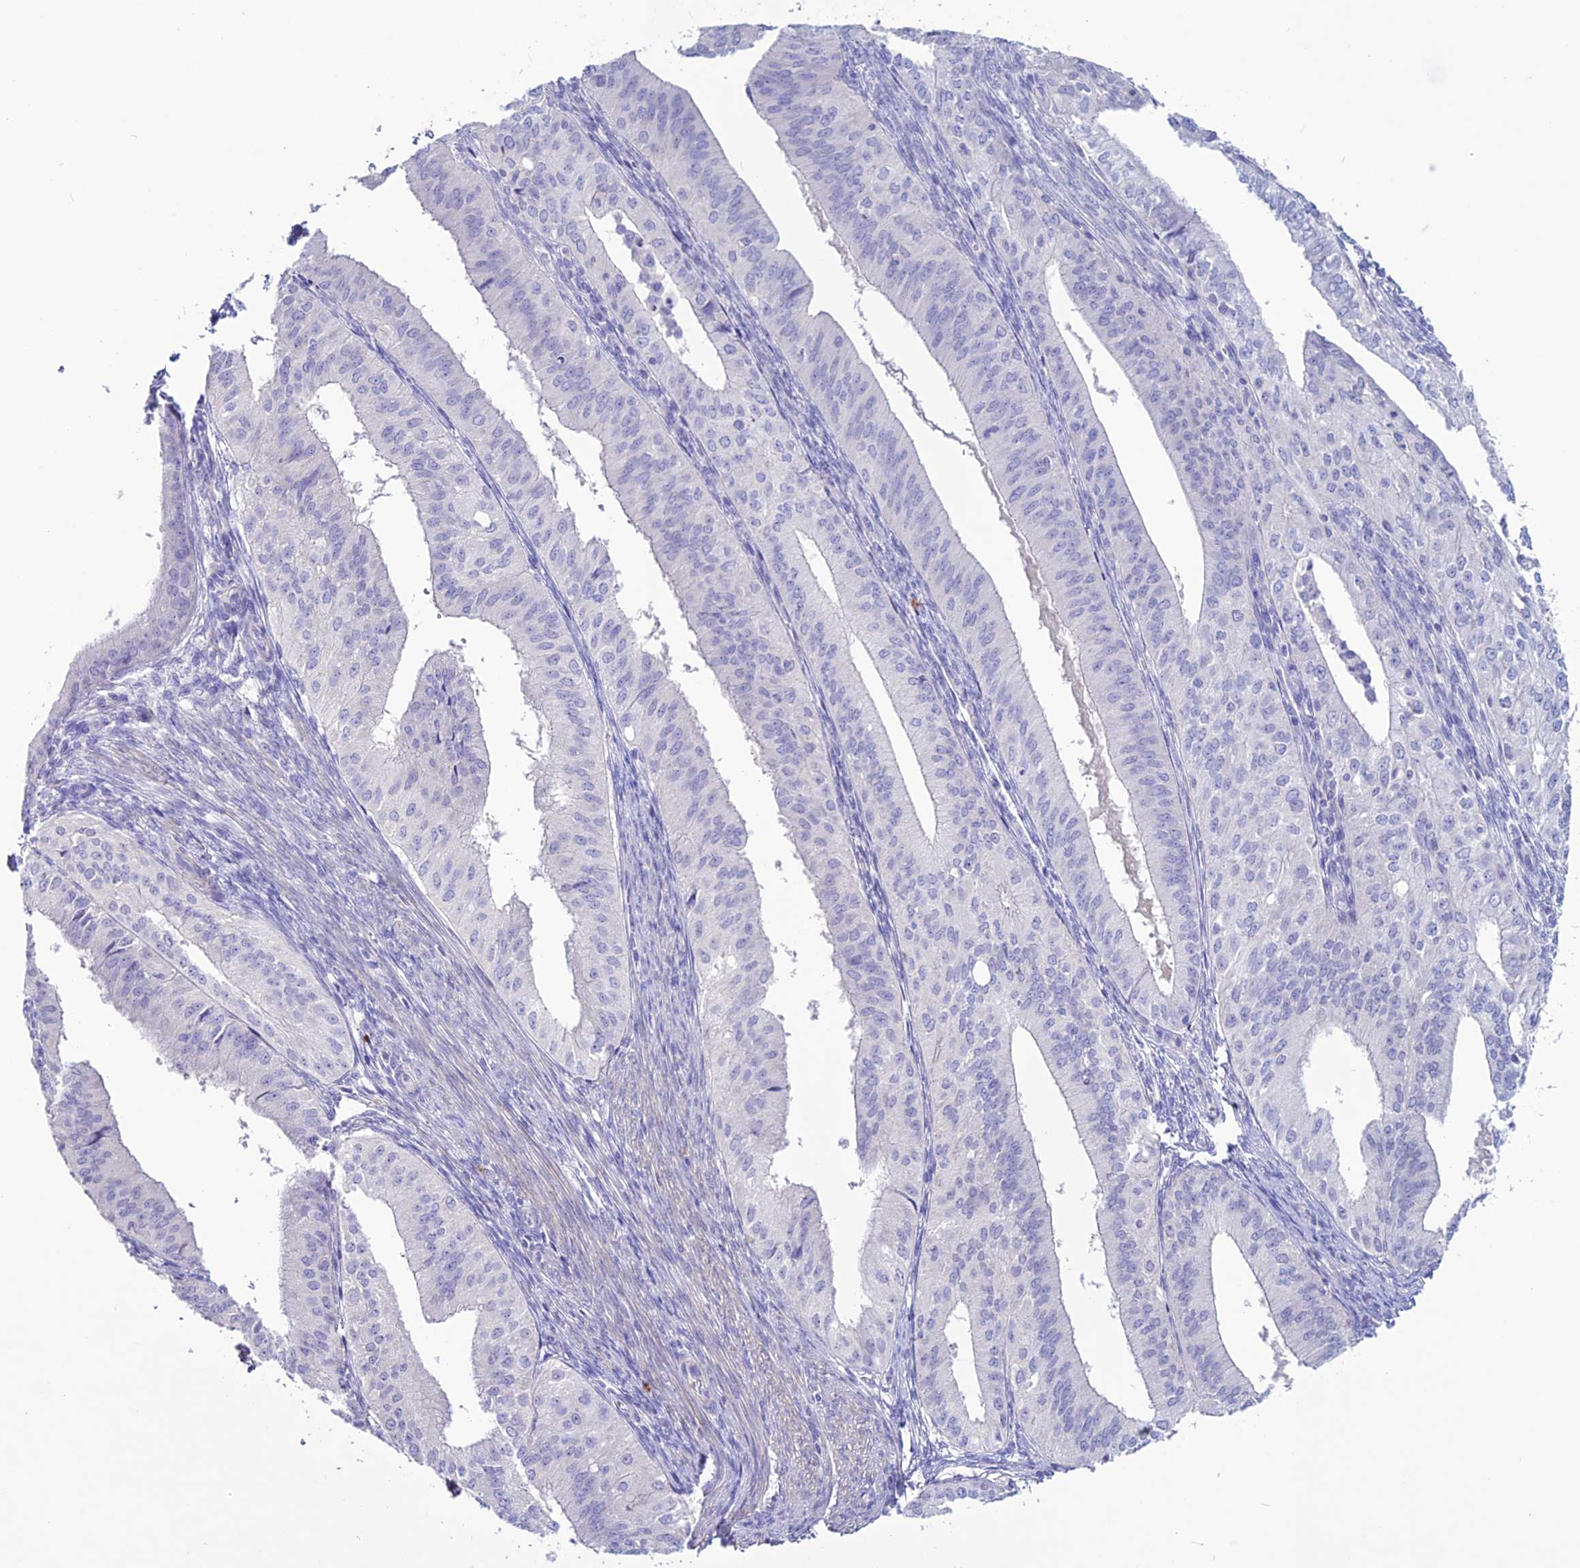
{"staining": {"intensity": "negative", "quantity": "none", "location": "none"}, "tissue": "endometrial cancer", "cell_type": "Tumor cells", "image_type": "cancer", "snomed": [{"axis": "morphology", "description": "Adenocarcinoma, NOS"}, {"axis": "topography", "description": "Endometrium"}], "caption": "The immunohistochemistry micrograph has no significant expression in tumor cells of endometrial cancer tissue.", "gene": "CLEC2L", "patient": {"sex": "female", "age": 50}}